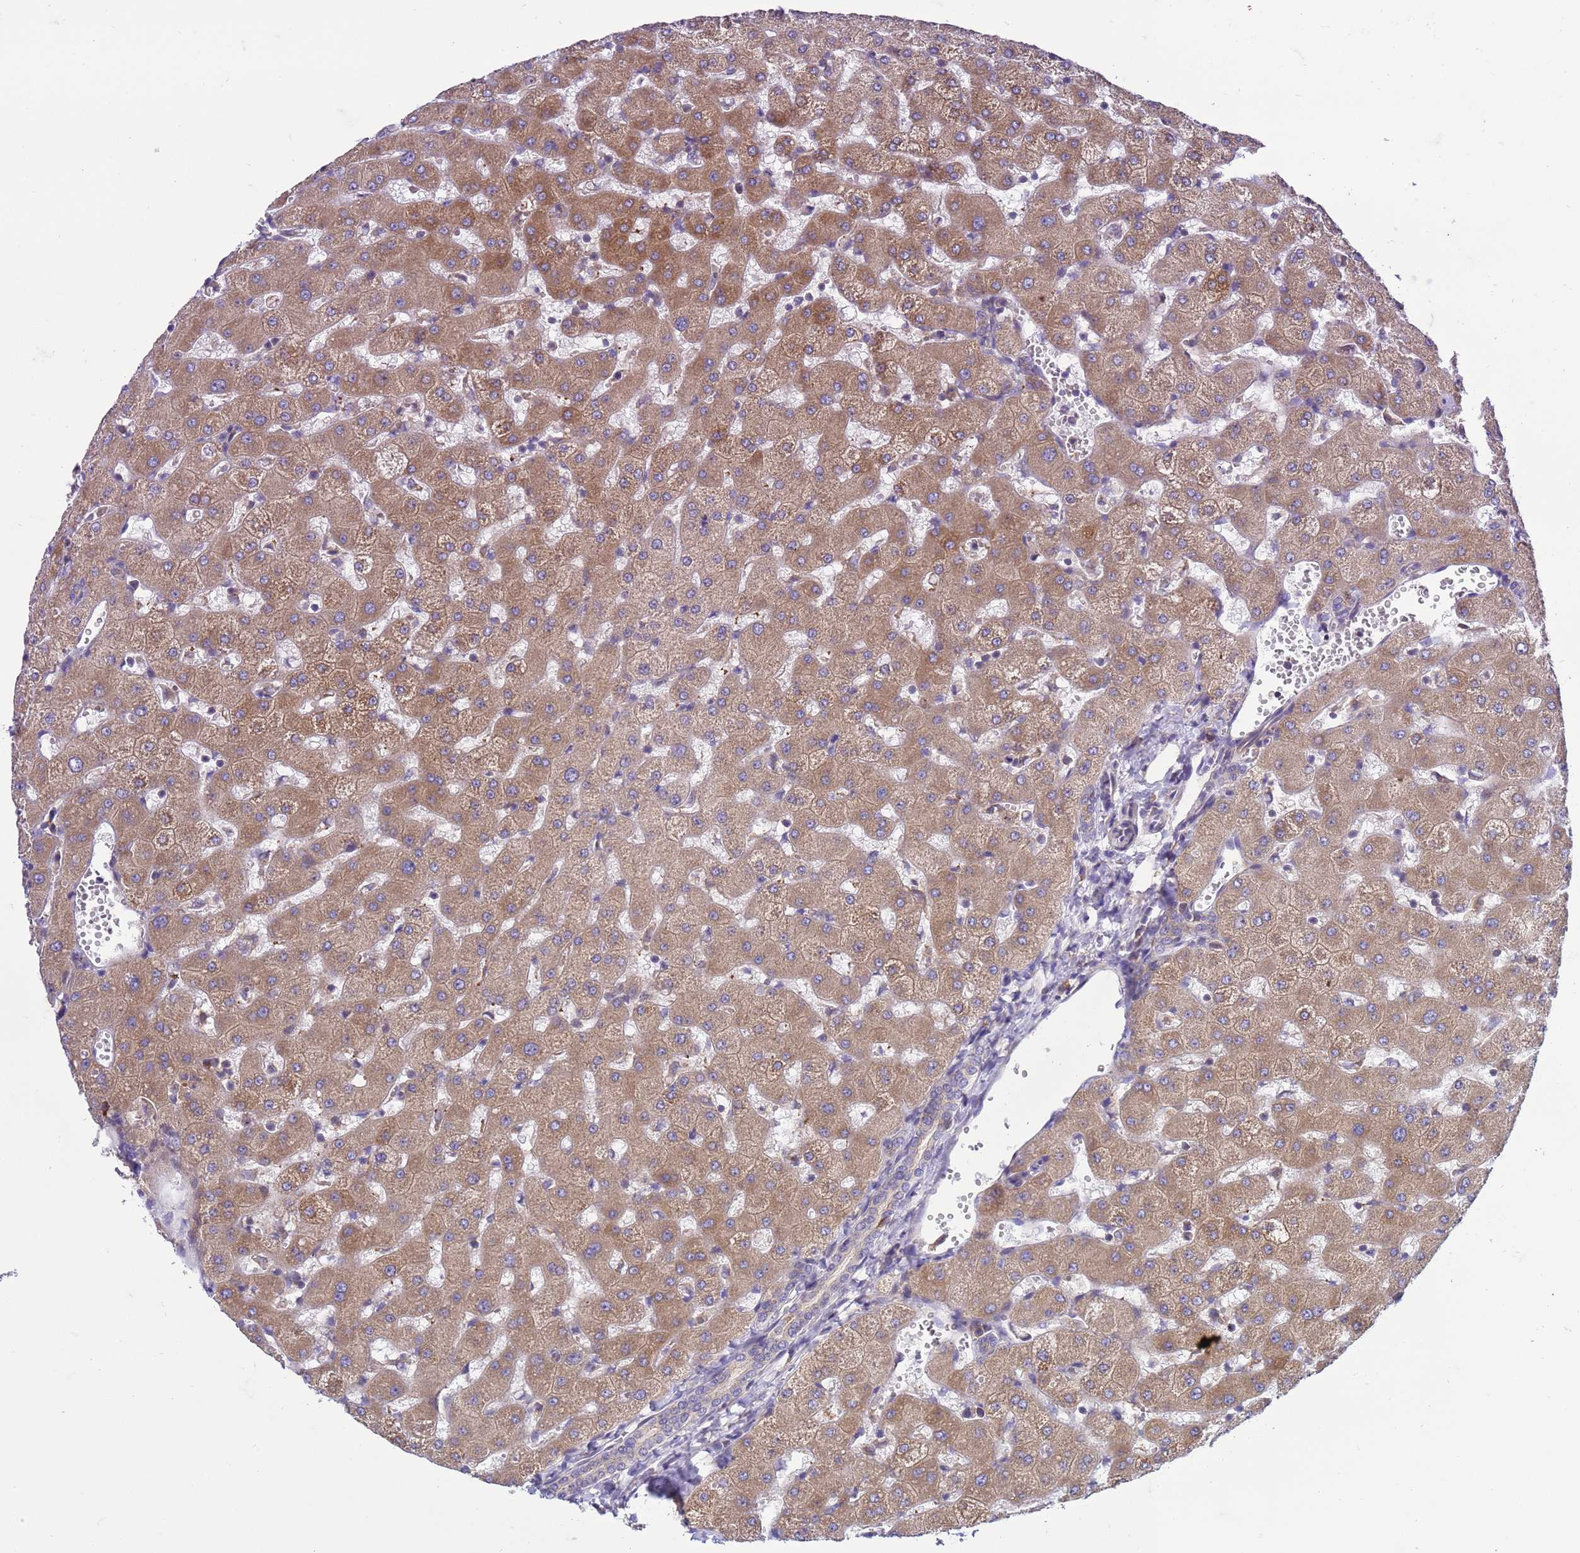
{"staining": {"intensity": "negative", "quantity": "none", "location": "none"}, "tissue": "liver", "cell_type": "Cholangiocytes", "image_type": "normal", "snomed": [{"axis": "morphology", "description": "Normal tissue, NOS"}, {"axis": "topography", "description": "Liver"}], "caption": "Immunohistochemistry (IHC) histopathology image of benign liver: human liver stained with DAB demonstrates no significant protein expression in cholangiocytes.", "gene": "GEN1", "patient": {"sex": "female", "age": 63}}